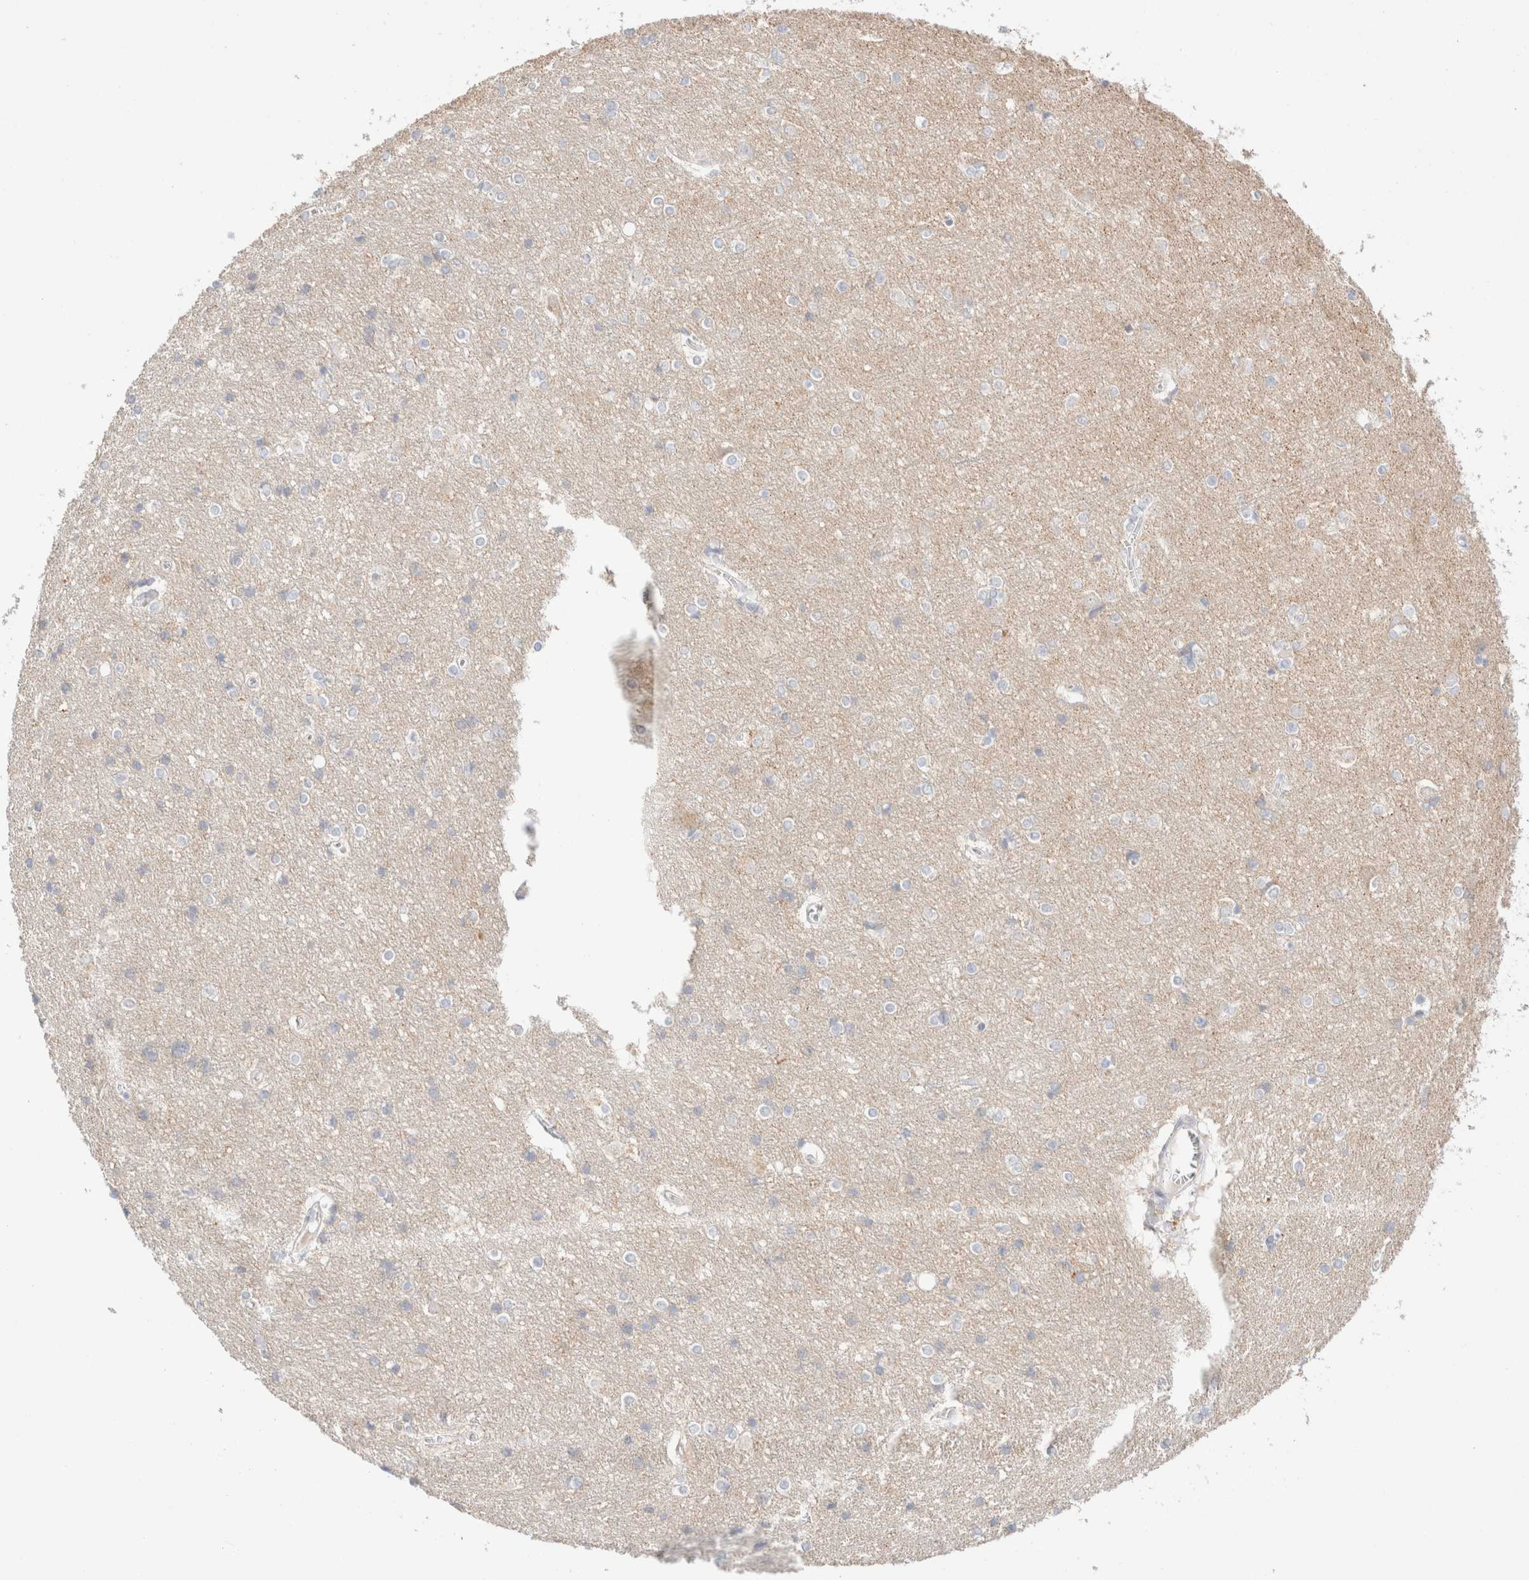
{"staining": {"intensity": "negative", "quantity": "none", "location": "none"}, "tissue": "cerebral cortex", "cell_type": "Endothelial cells", "image_type": "normal", "snomed": [{"axis": "morphology", "description": "Normal tissue, NOS"}, {"axis": "topography", "description": "Cerebral cortex"}], "caption": "Human cerebral cortex stained for a protein using immunohistochemistry exhibits no positivity in endothelial cells.", "gene": "ATP6V1C1", "patient": {"sex": "male", "age": 54}}